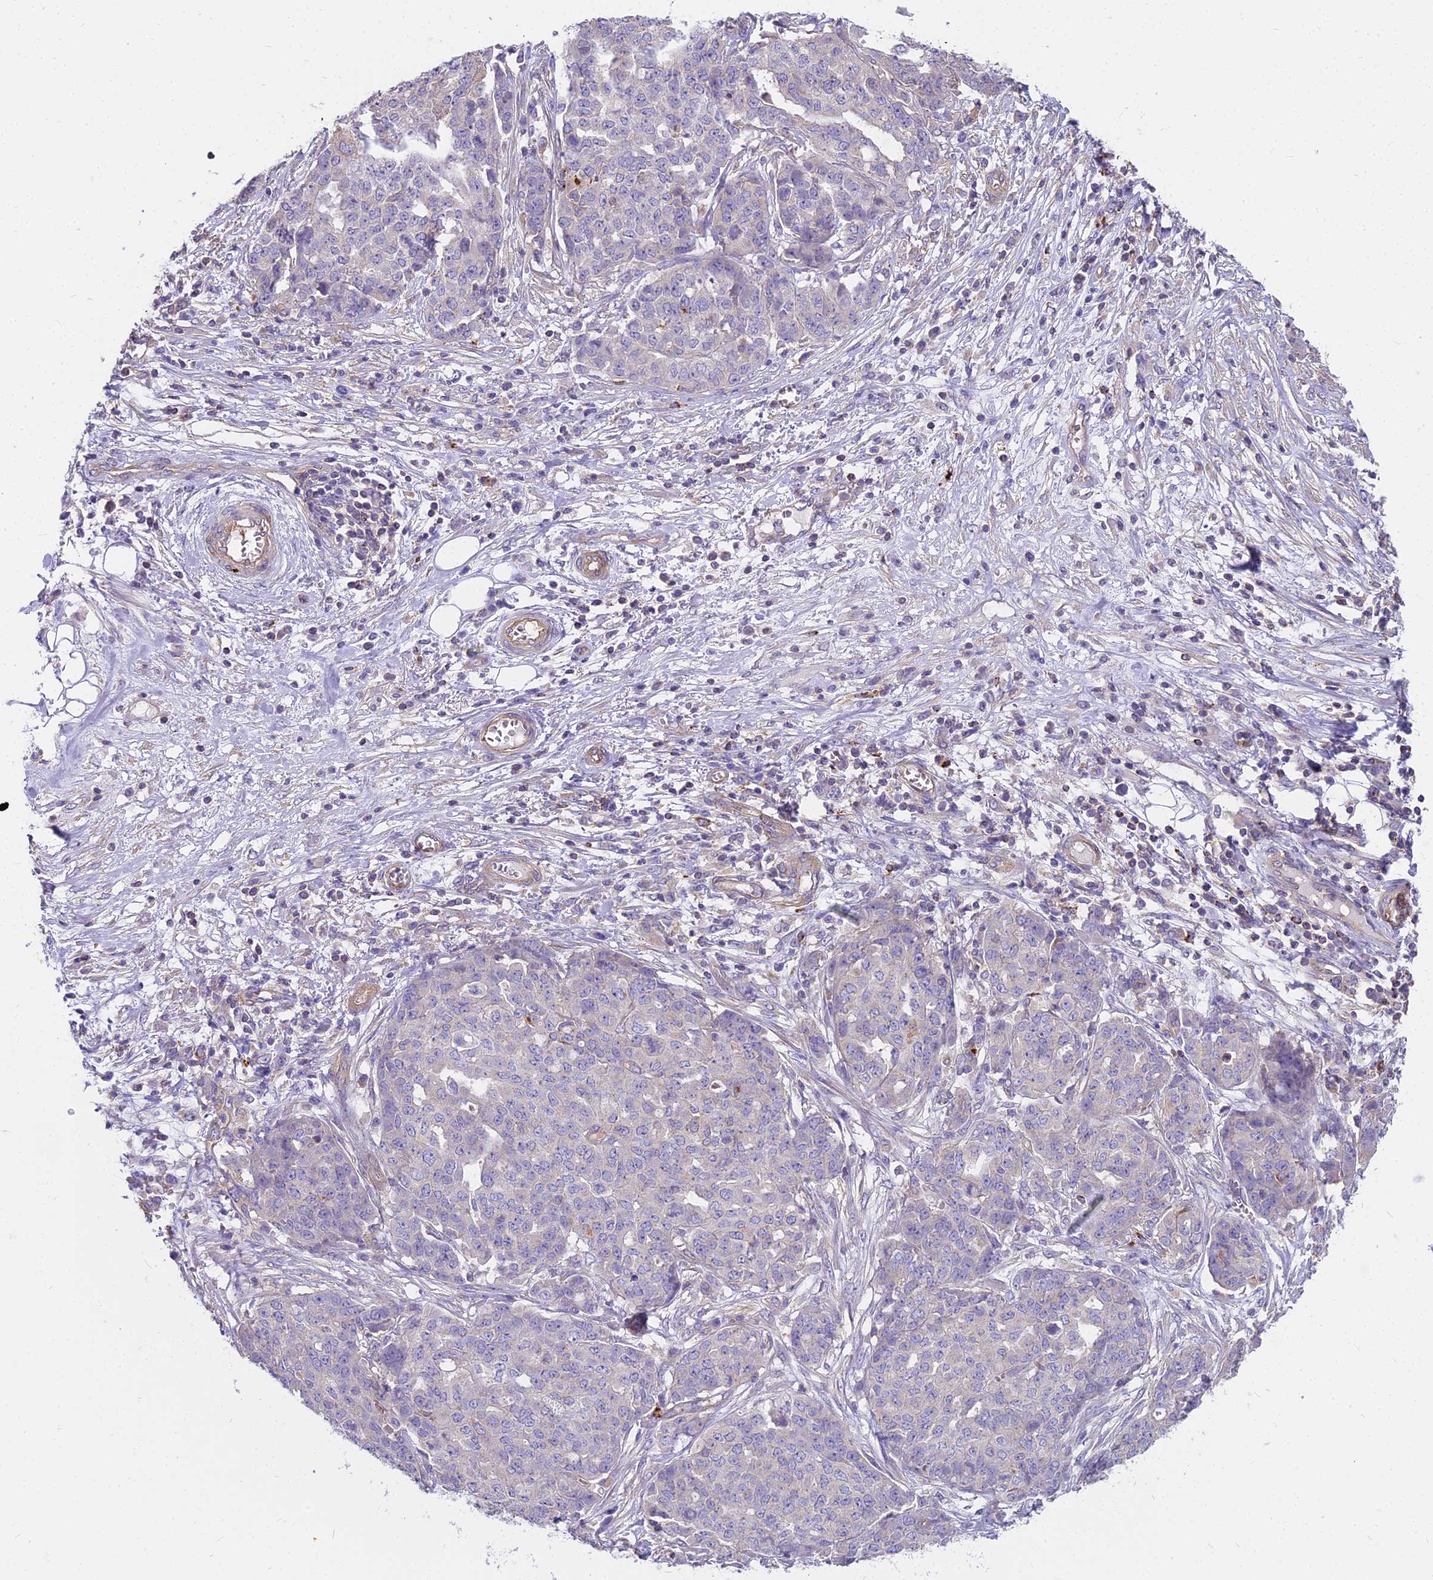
{"staining": {"intensity": "negative", "quantity": "none", "location": "none"}, "tissue": "ovarian cancer", "cell_type": "Tumor cells", "image_type": "cancer", "snomed": [{"axis": "morphology", "description": "Cystadenocarcinoma, serous, NOS"}, {"axis": "topography", "description": "Soft tissue"}, {"axis": "topography", "description": "Ovary"}], "caption": "Human ovarian cancer stained for a protein using immunohistochemistry reveals no staining in tumor cells.", "gene": "HLA-DOA", "patient": {"sex": "female", "age": 57}}